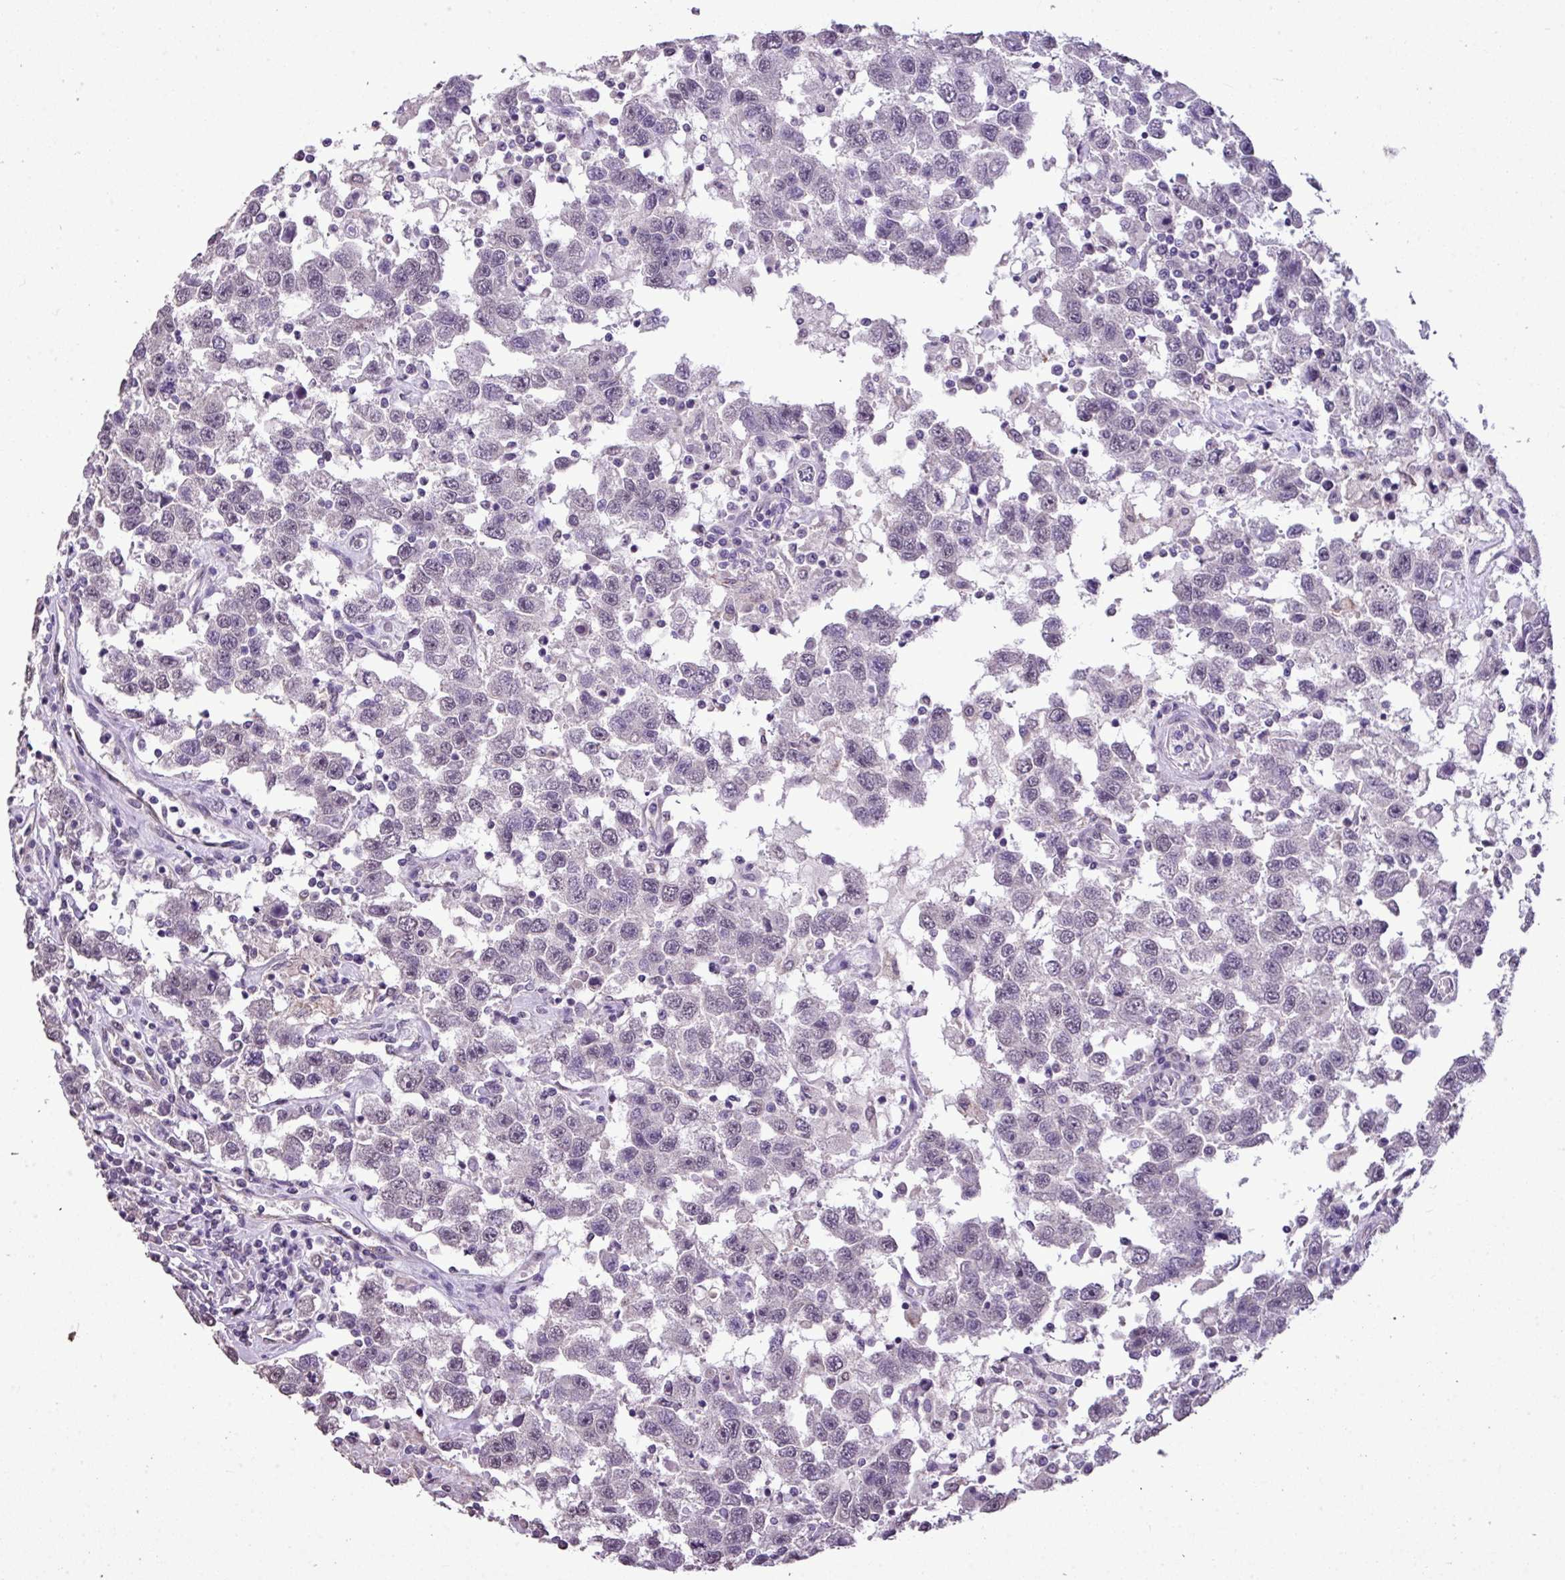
{"staining": {"intensity": "negative", "quantity": "none", "location": "none"}, "tissue": "testis cancer", "cell_type": "Tumor cells", "image_type": "cancer", "snomed": [{"axis": "morphology", "description": "Seminoma, NOS"}, {"axis": "topography", "description": "Testis"}], "caption": "High magnification brightfield microscopy of seminoma (testis) stained with DAB (brown) and counterstained with hematoxylin (blue): tumor cells show no significant staining.", "gene": "ALDH2", "patient": {"sex": "male", "age": 41}}